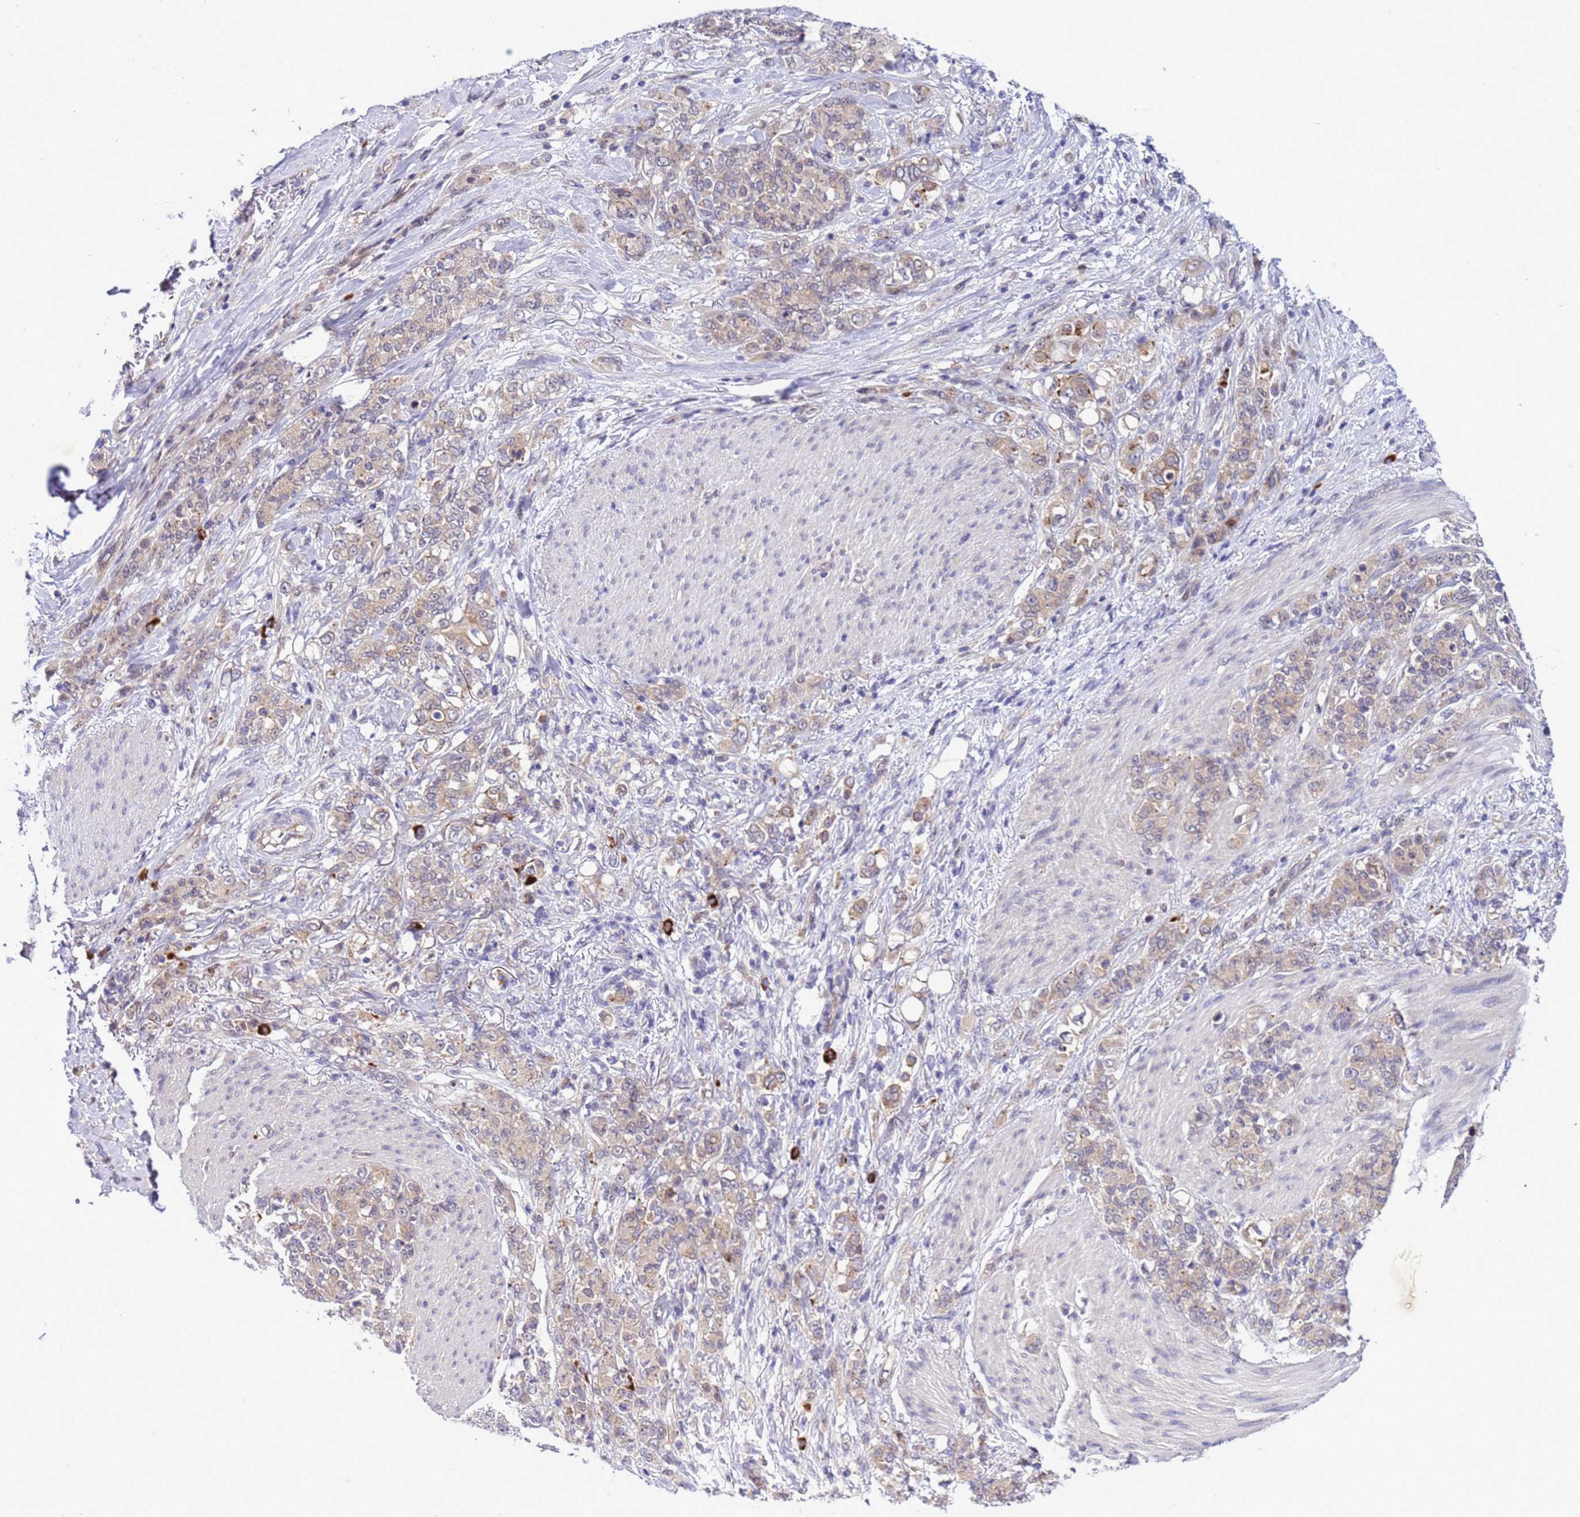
{"staining": {"intensity": "weak", "quantity": "25%-75%", "location": "cytoplasmic/membranous"}, "tissue": "stomach cancer", "cell_type": "Tumor cells", "image_type": "cancer", "snomed": [{"axis": "morphology", "description": "Adenocarcinoma, NOS"}, {"axis": "topography", "description": "Stomach"}], "caption": "A brown stain shows weak cytoplasmic/membranous positivity of a protein in stomach adenocarcinoma tumor cells. The protein of interest is shown in brown color, while the nuclei are stained blue.", "gene": "RASD1", "patient": {"sex": "female", "age": 79}}